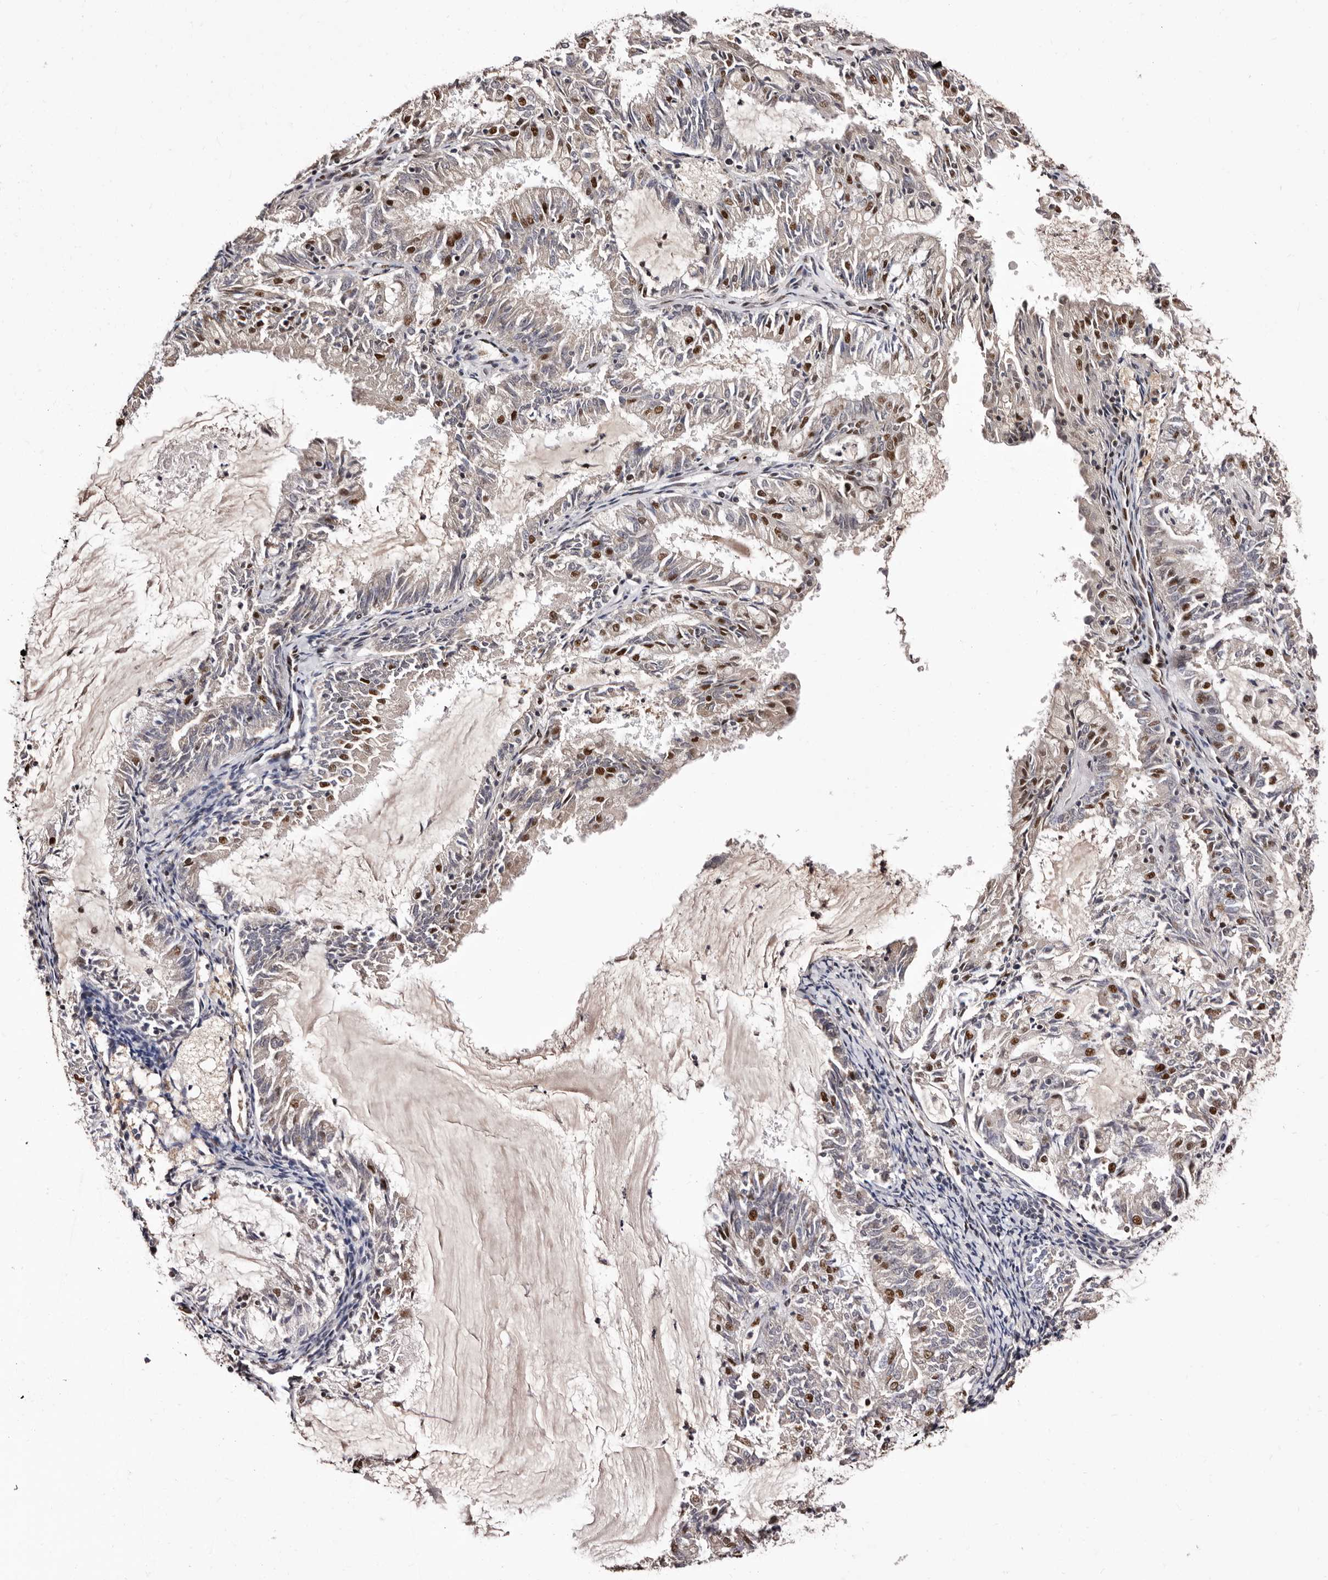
{"staining": {"intensity": "moderate", "quantity": "25%-75%", "location": "nuclear"}, "tissue": "endometrial cancer", "cell_type": "Tumor cells", "image_type": "cancer", "snomed": [{"axis": "morphology", "description": "Adenocarcinoma, NOS"}, {"axis": "topography", "description": "Endometrium"}], "caption": "Endometrial cancer (adenocarcinoma) was stained to show a protein in brown. There is medium levels of moderate nuclear positivity in about 25%-75% of tumor cells.", "gene": "ANAPC11", "patient": {"sex": "female", "age": 57}}